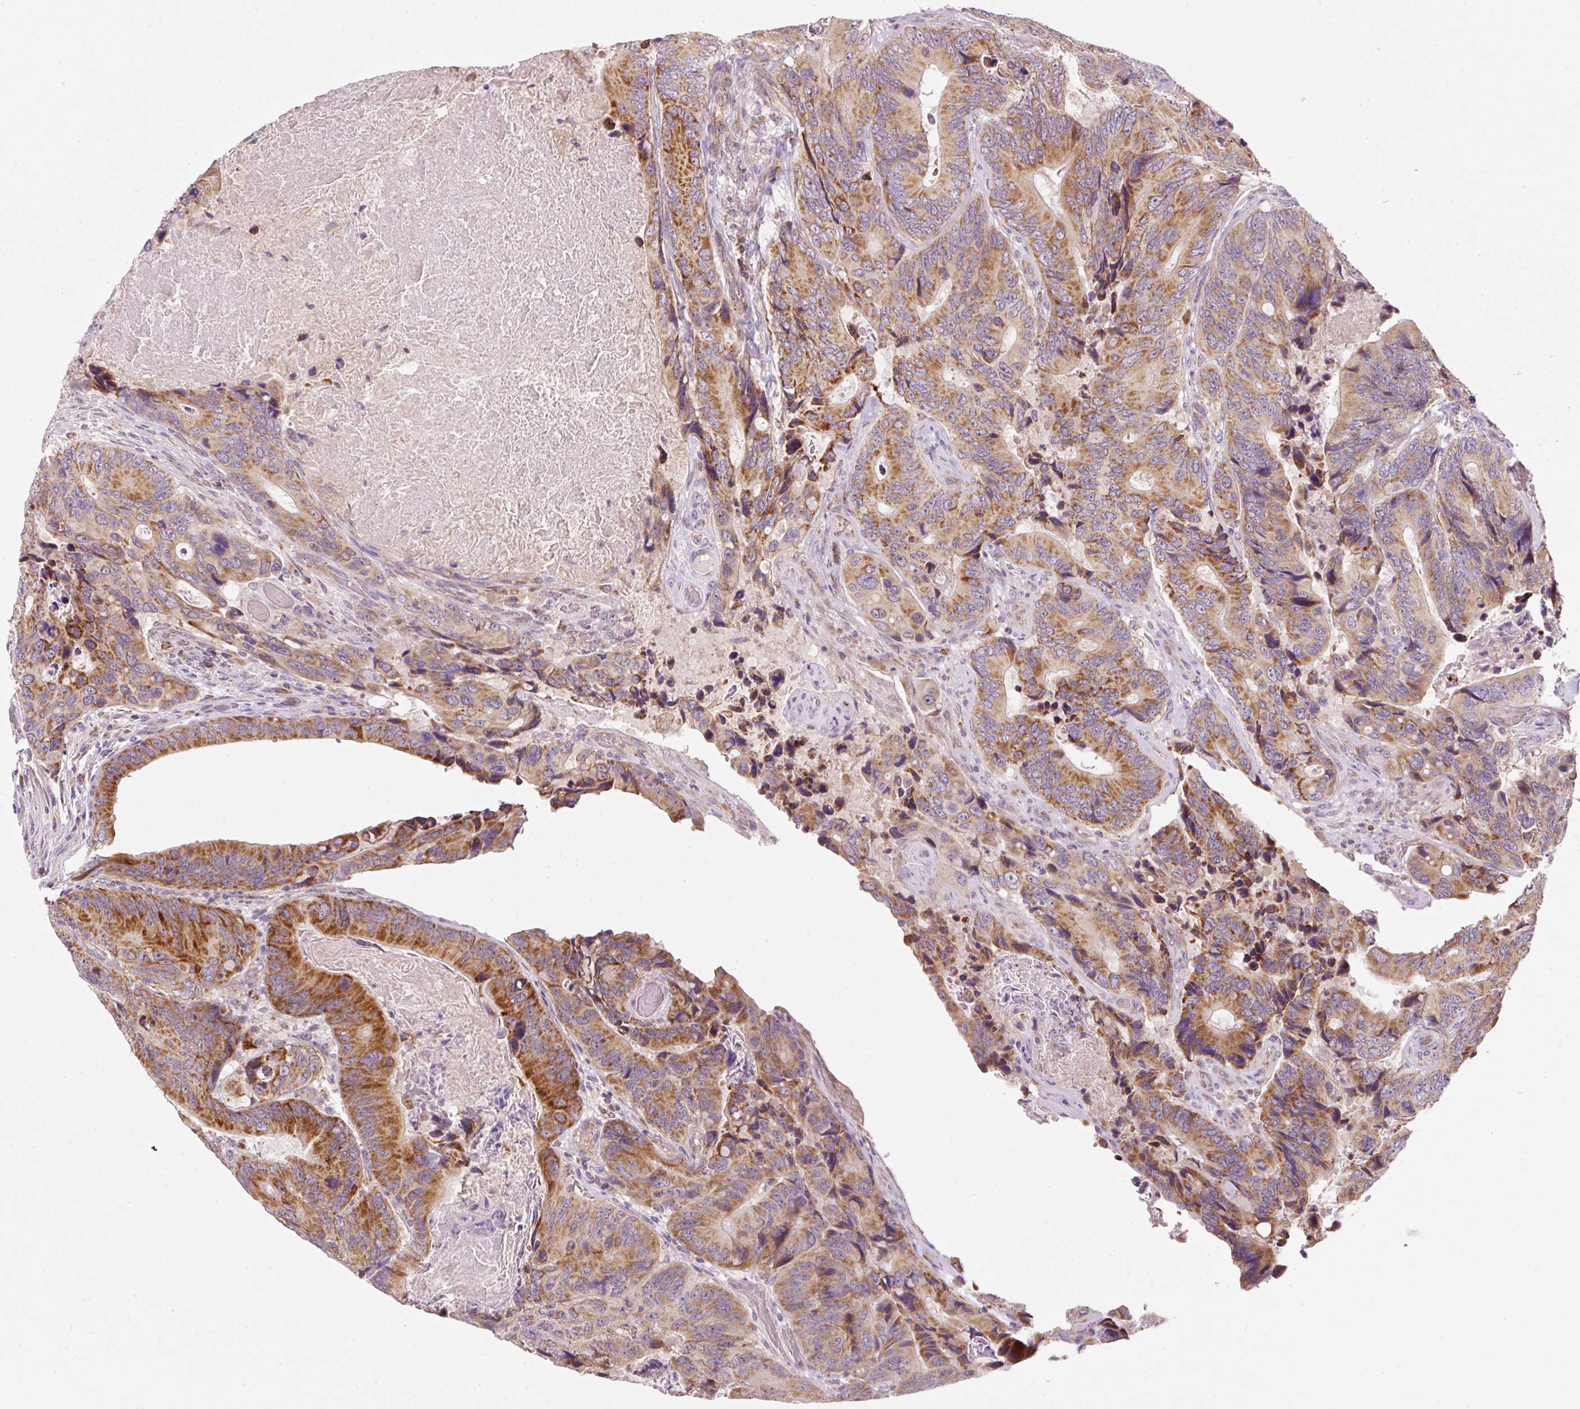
{"staining": {"intensity": "strong", "quantity": ">75%", "location": "cytoplasmic/membranous"}, "tissue": "colorectal cancer", "cell_type": "Tumor cells", "image_type": "cancer", "snomed": [{"axis": "morphology", "description": "Adenocarcinoma, NOS"}, {"axis": "topography", "description": "Colon"}], "caption": "Colorectal cancer stained with immunohistochemistry demonstrates strong cytoplasmic/membranous staining in about >75% of tumor cells.", "gene": "FAM78B", "patient": {"sex": "male", "age": 84}}